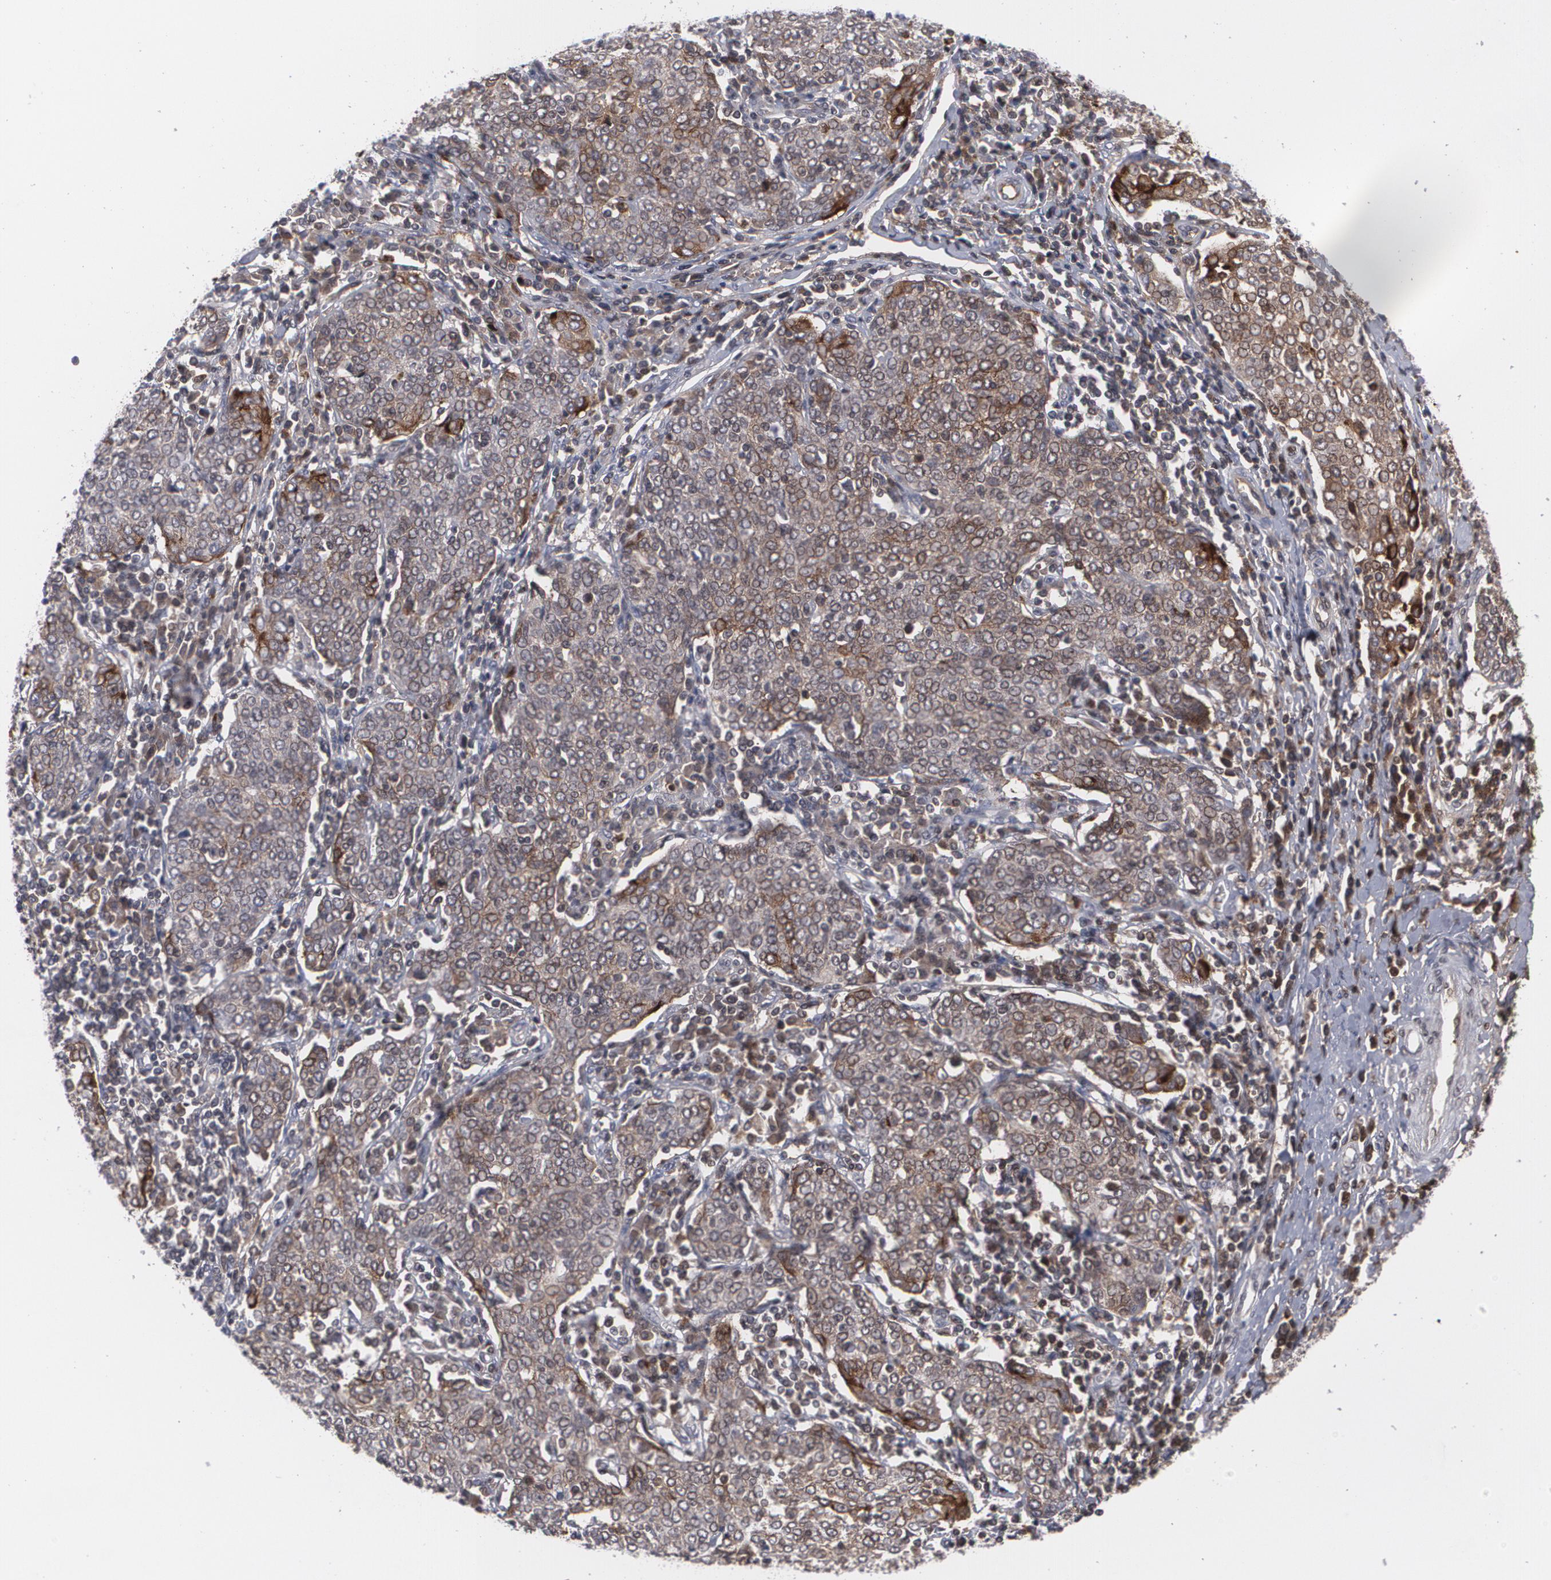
{"staining": {"intensity": "weak", "quantity": "<25%", "location": "cytoplasmic/membranous"}, "tissue": "cervical cancer", "cell_type": "Tumor cells", "image_type": "cancer", "snomed": [{"axis": "morphology", "description": "Squamous cell carcinoma, NOS"}, {"axis": "topography", "description": "Cervix"}], "caption": "Photomicrograph shows no protein staining in tumor cells of cervical squamous cell carcinoma tissue.", "gene": "LRG1", "patient": {"sex": "female", "age": 39}}